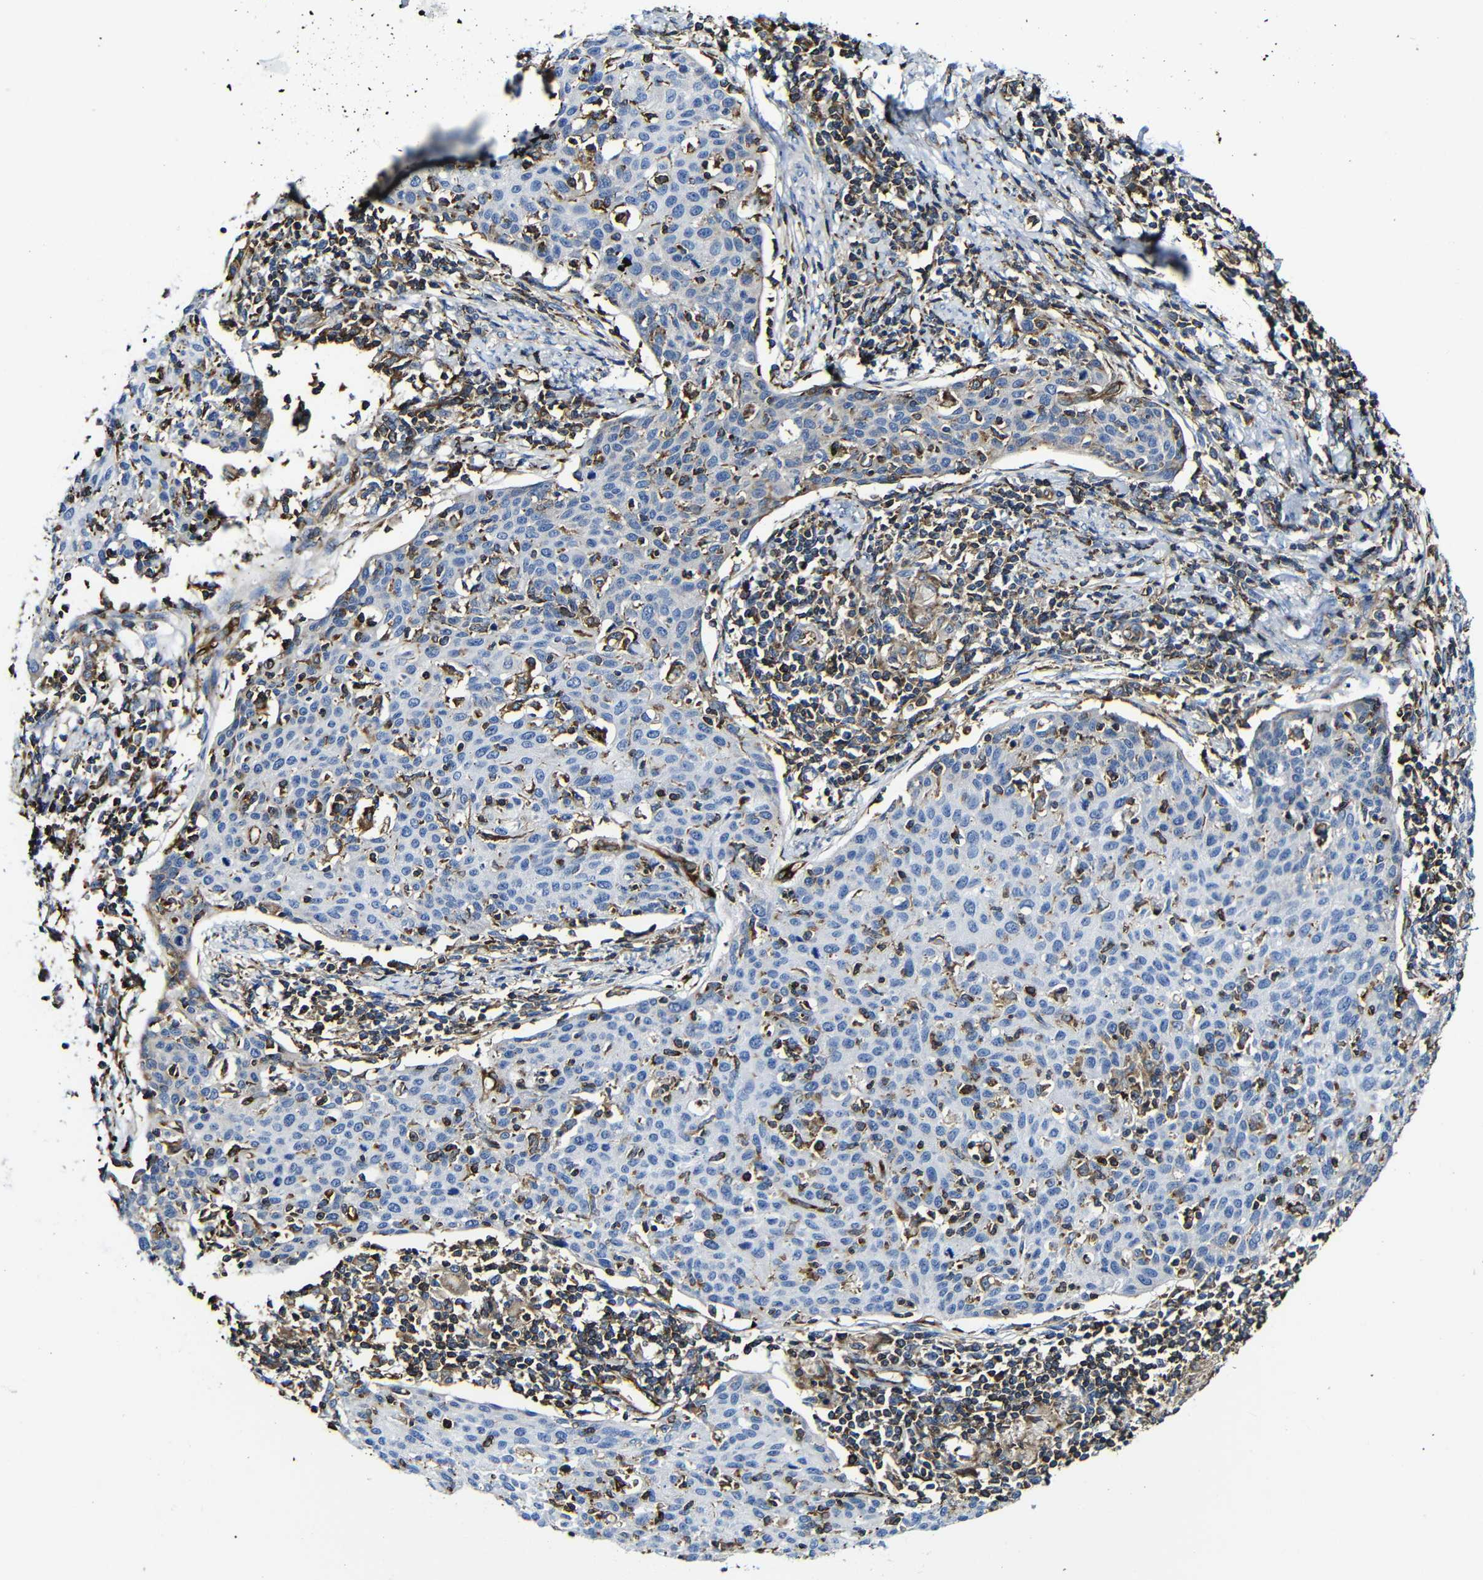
{"staining": {"intensity": "weak", "quantity": "<25%", "location": "cytoplasmic/membranous"}, "tissue": "cervical cancer", "cell_type": "Tumor cells", "image_type": "cancer", "snomed": [{"axis": "morphology", "description": "Squamous cell carcinoma, NOS"}, {"axis": "topography", "description": "Cervix"}], "caption": "Protein analysis of cervical cancer reveals no significant expression in tumor cells. The staining was performed using DAB to visualize the protein expression in brown, while the nuclei were stained in blue with hematoxylin (Magnification: 20x).", "gene": "MSN", "patient": {"sex": "female", "age": 38}}